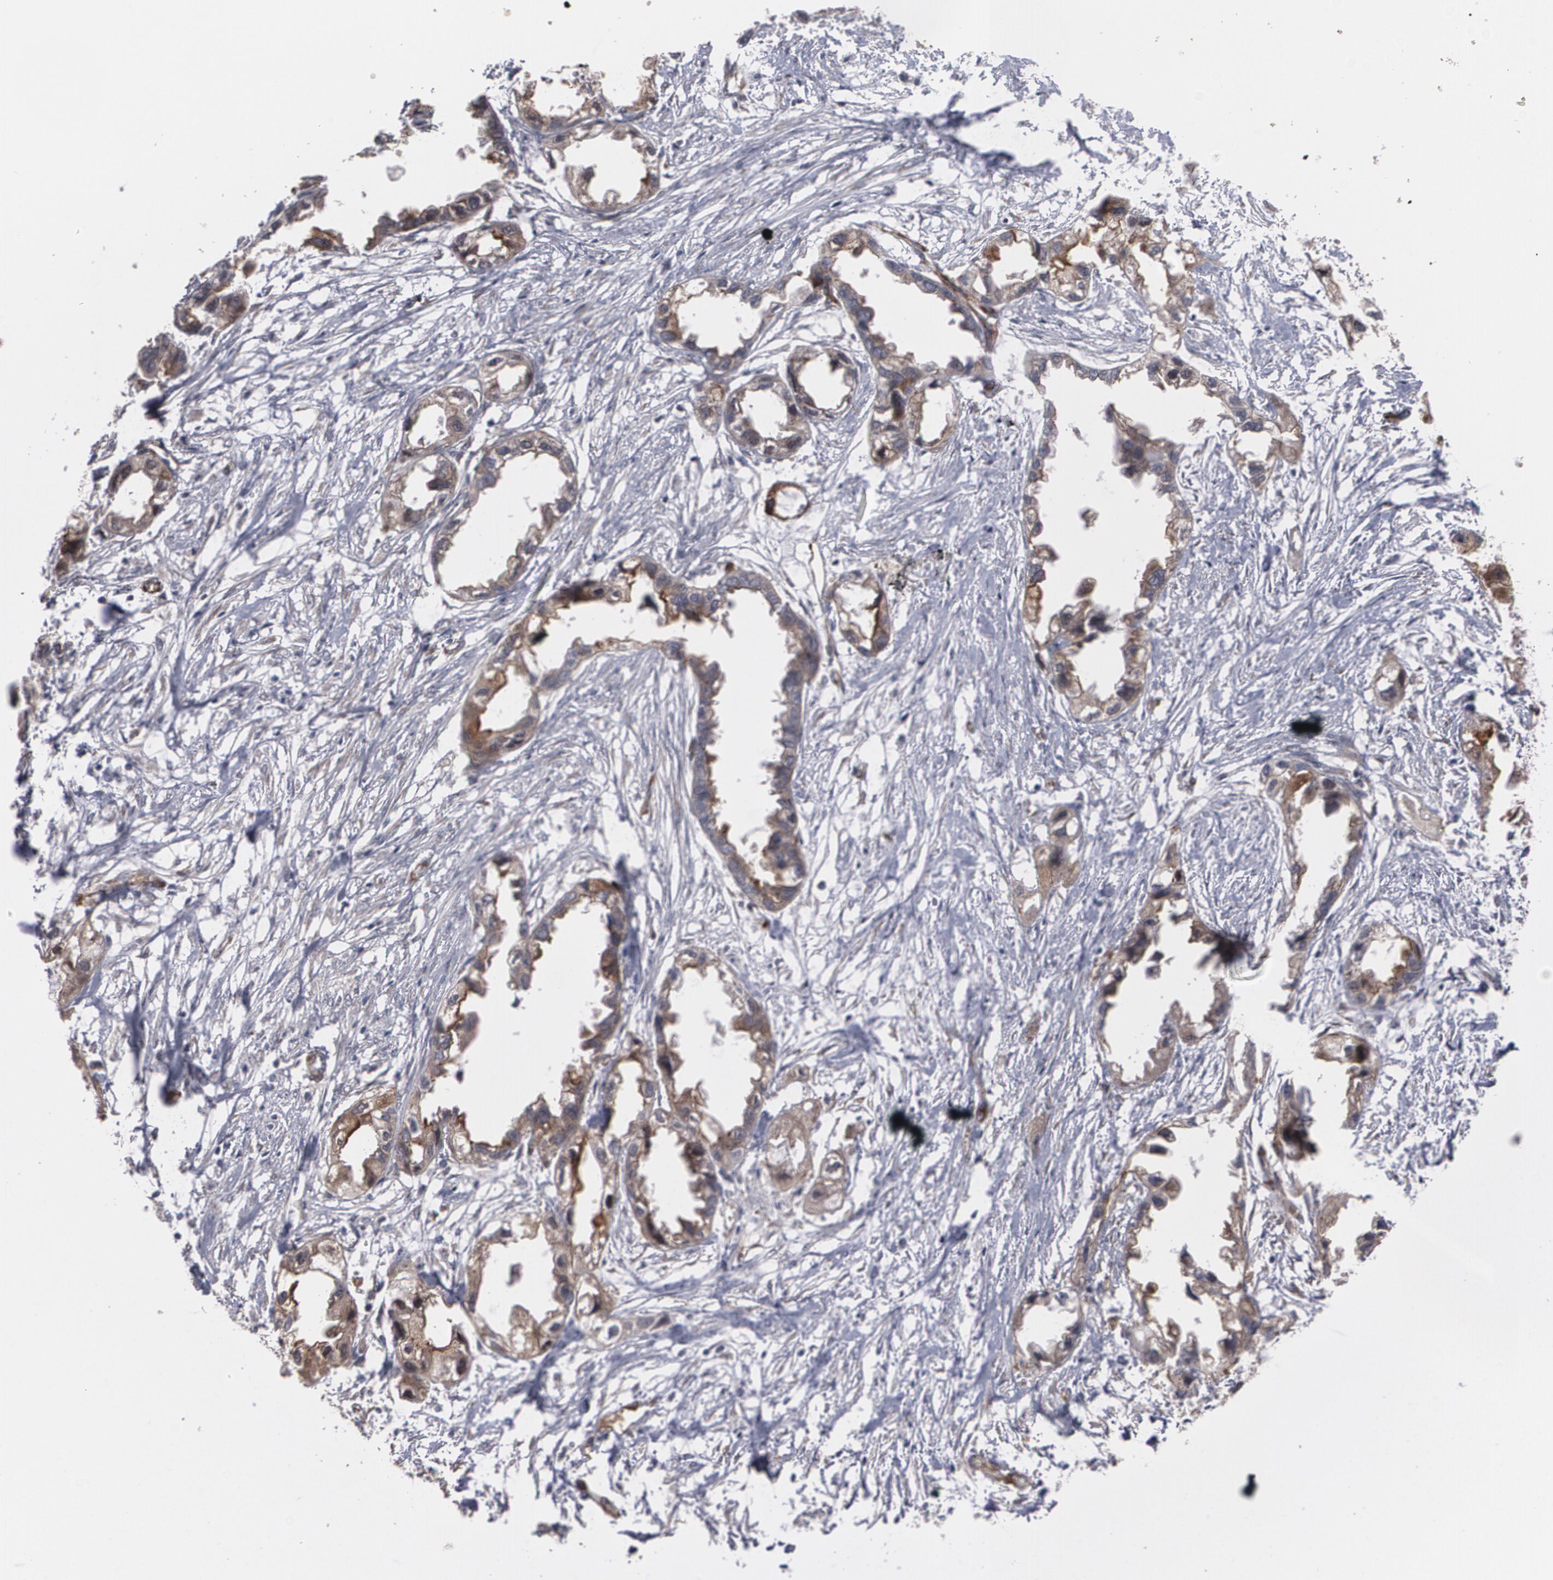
{"staining": {"intensity": "moderate", "quantity": ">75%", "location": "cytoplasmic/membranous"}, "tissue": "endometrial cancer", "cell_type": "Tumor cells", "image_type": "cancer", "snomed": [{"axis": "morphology", "description": "Adenocarcinoma, NOS"}, {"axis": "topography", "description": "Endometrium"}], "caption": "A brown stain highlights moderate cytoplasmic/membranous staining of a protein in human endometrial cancer (adenocarcinoma) tumor cells.", "gene": "TJP1", "patient": {"sex": "female", "age": 67}}